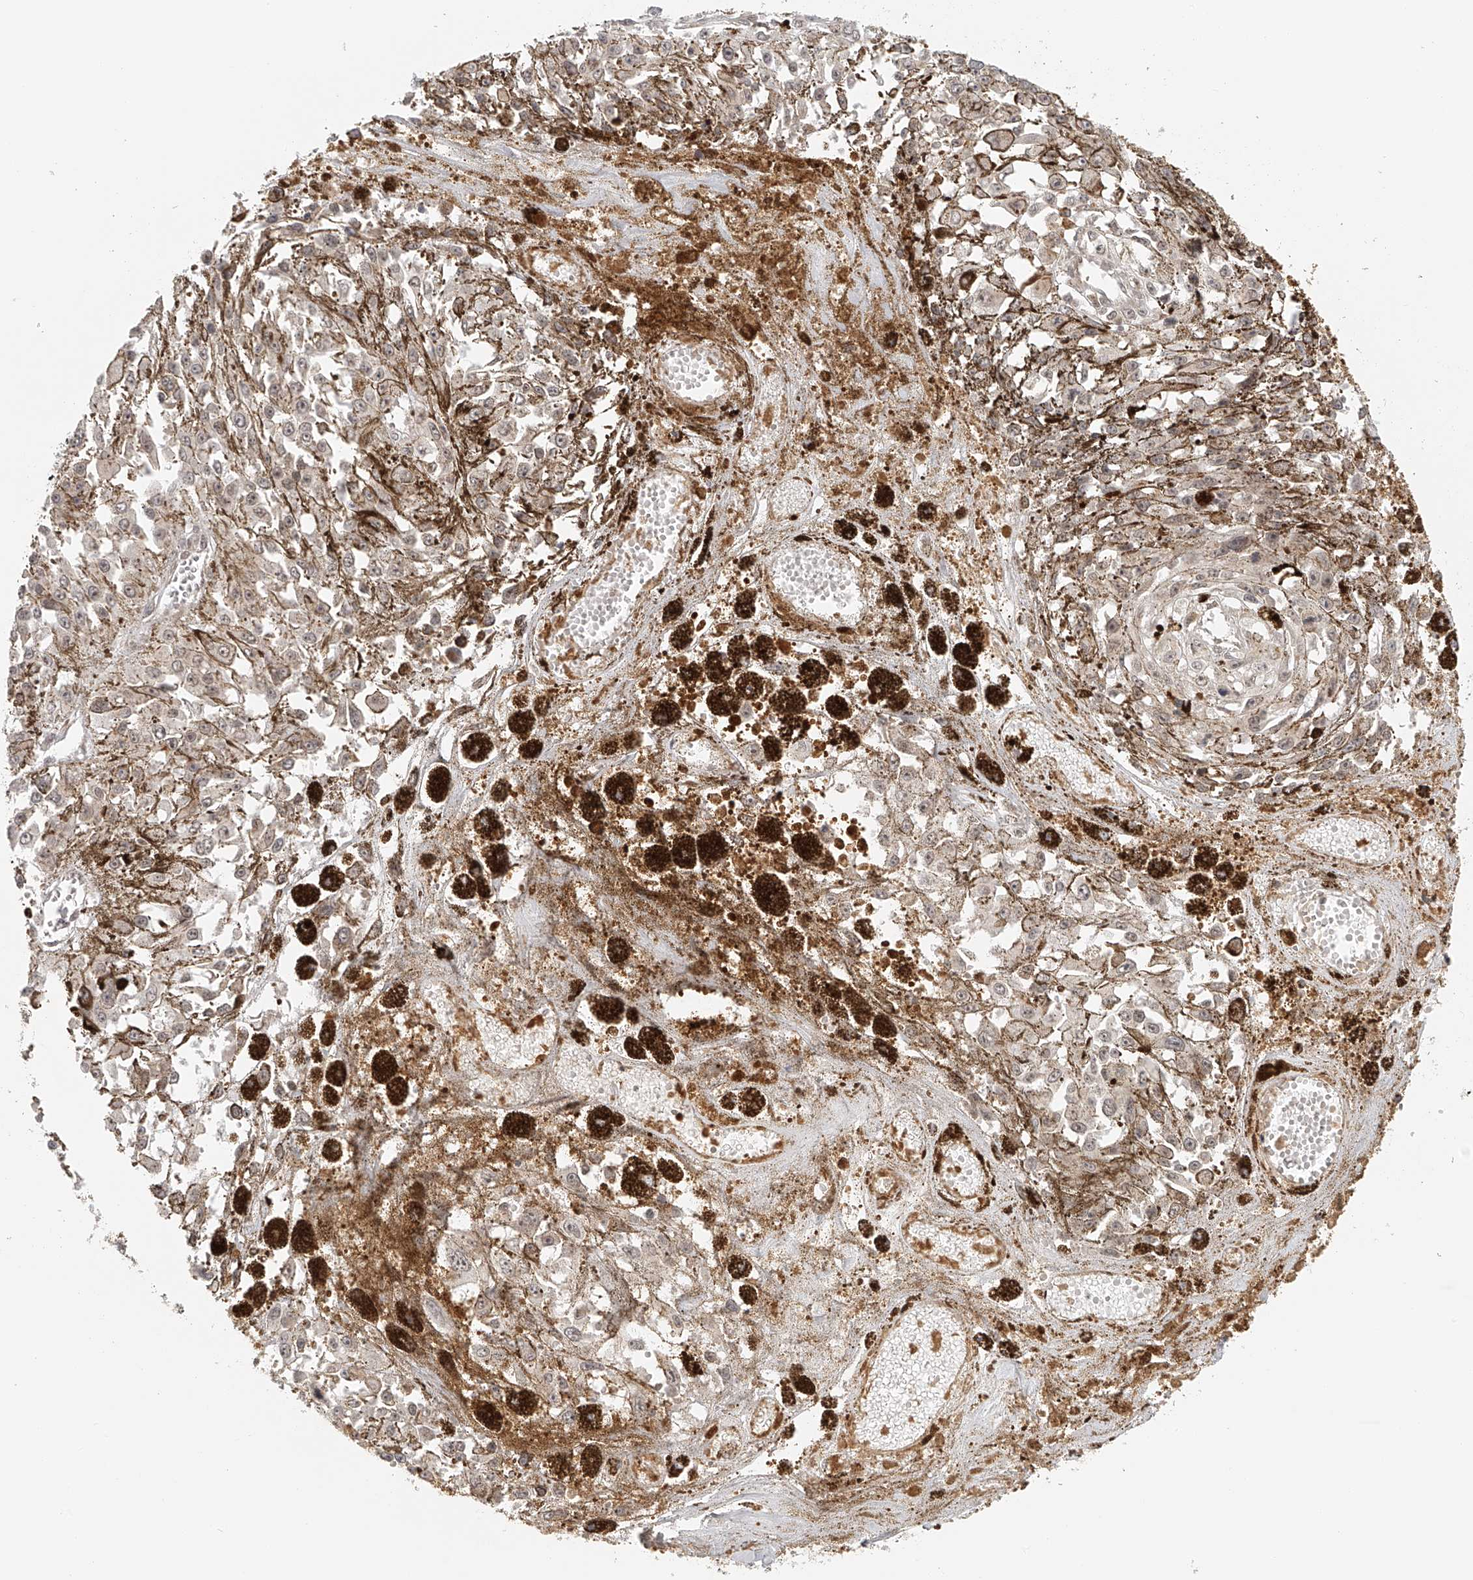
{"staining": {"intensity": "weak", "quantity": "25%-75%", "location": "cytoplasmic/membranous"}, "tissue": "melanoma", "cell_type": "Tumor cells", "image_type": "cancer", "snomed": [{"axis": "morphology", "description": "Malignant melanoma, Metastatic site"}, {"axis": "topography", "description": "Lymph node"}], "caption": "Malignant melanoma (metastatic site) stained for a protein reveals weak cytoplasmic/membranous positivity in tumor cells.", "gene": "BCL2L11", "patient": {"sex": "male", "age": 59}}